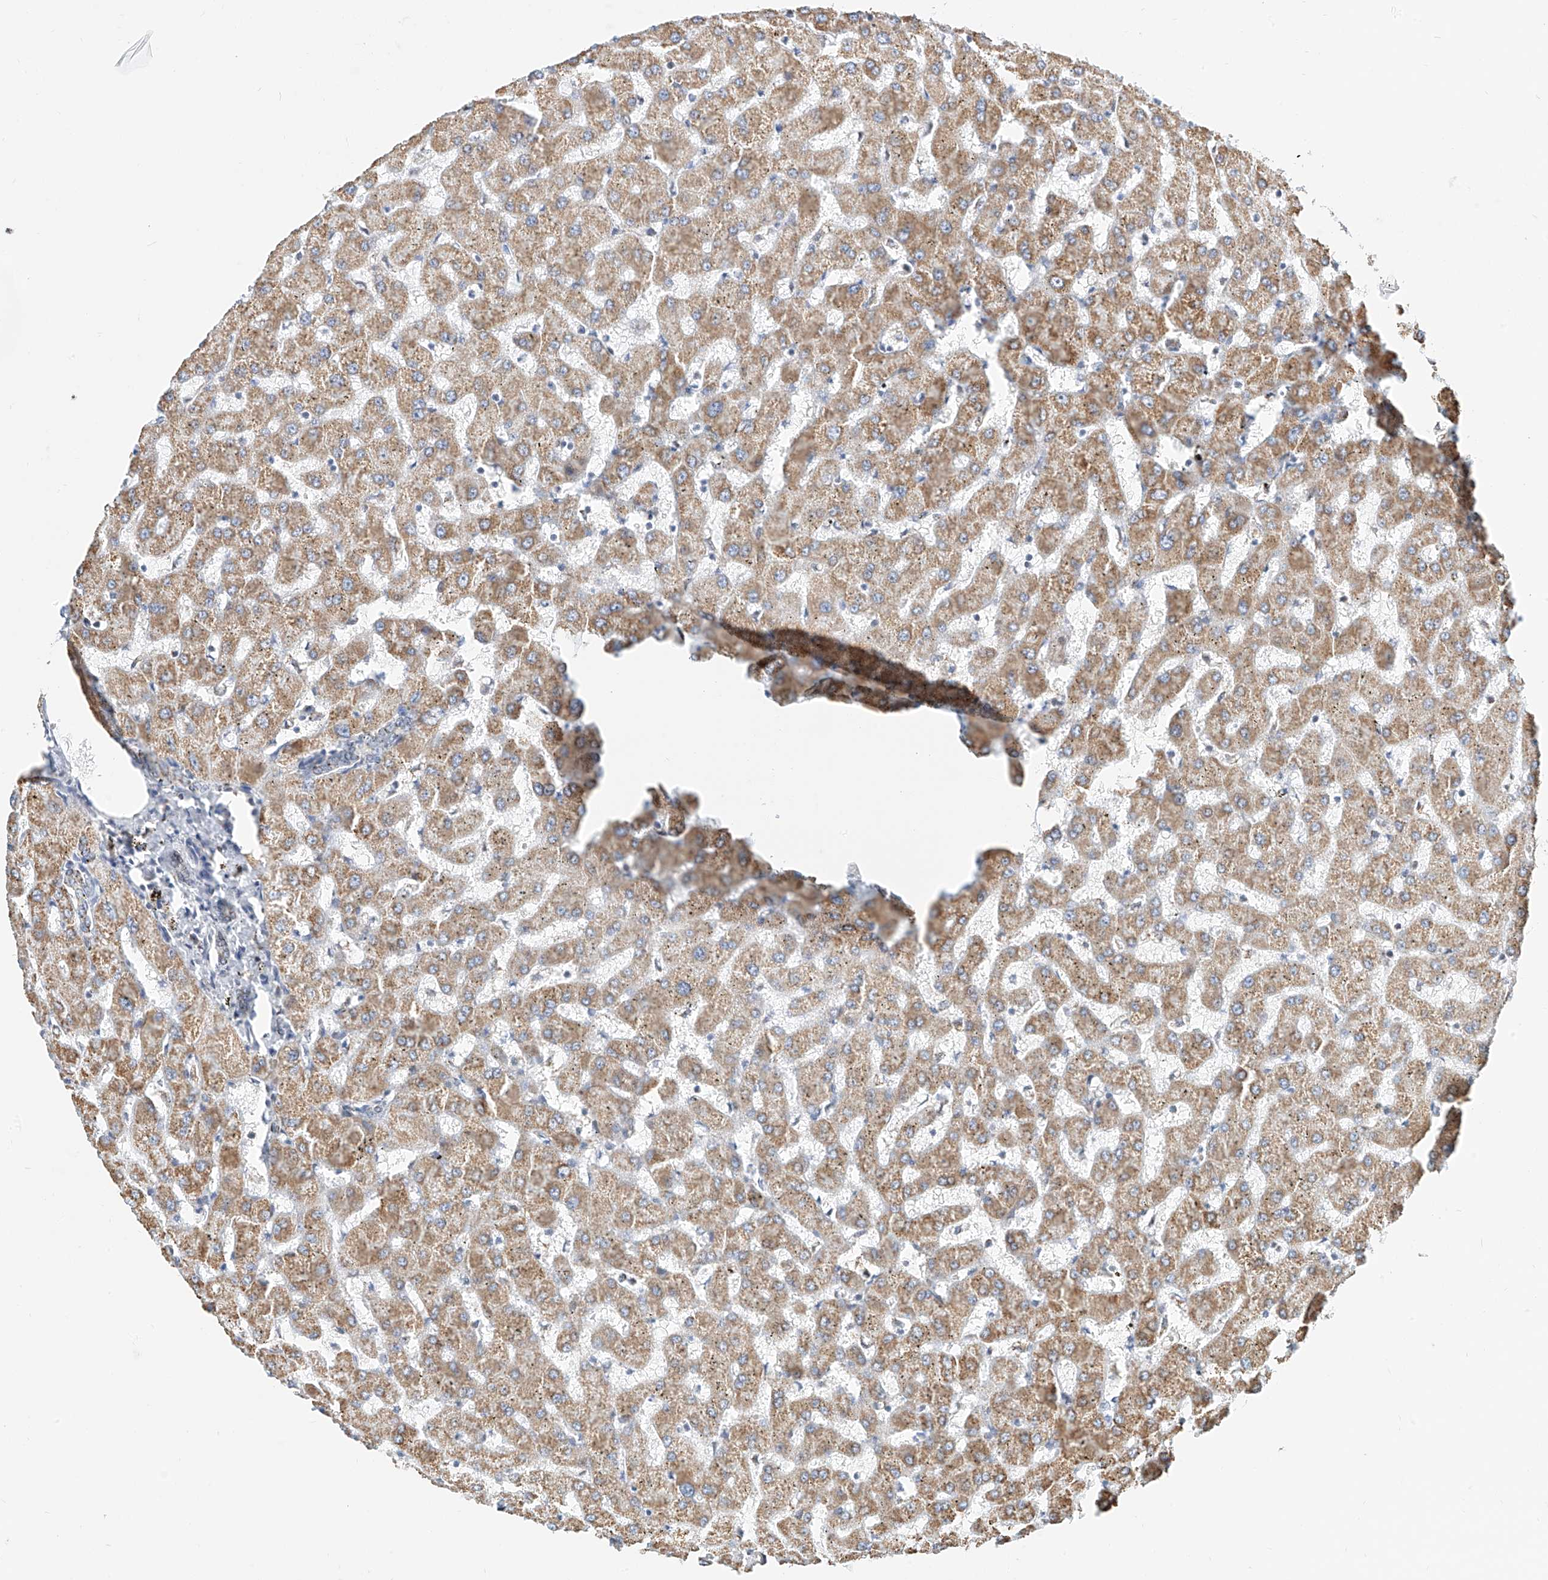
{"staining": {"intensity": "weak", "quantity": ">75%", "location": "cytoplasmic/membranous"}, "tissue": "liver", "cell_type": "Cholangiocytes", "image_type": "normal", "snomed": [{"axis": "morphology", "description": "Normal tissue, NOS"}, {"axis": "topography", "description": "Liver"}], "caption": "Liver was stained to show a protein in brown. There is low levels of weak cytoplasmic/membranous staining in approximately >75% of cholangiocytes. (DAB IHC with brightfield microscopy, high magnification).", "gene": "NALCN", "patient": {"sex": "female", "age": 63}}